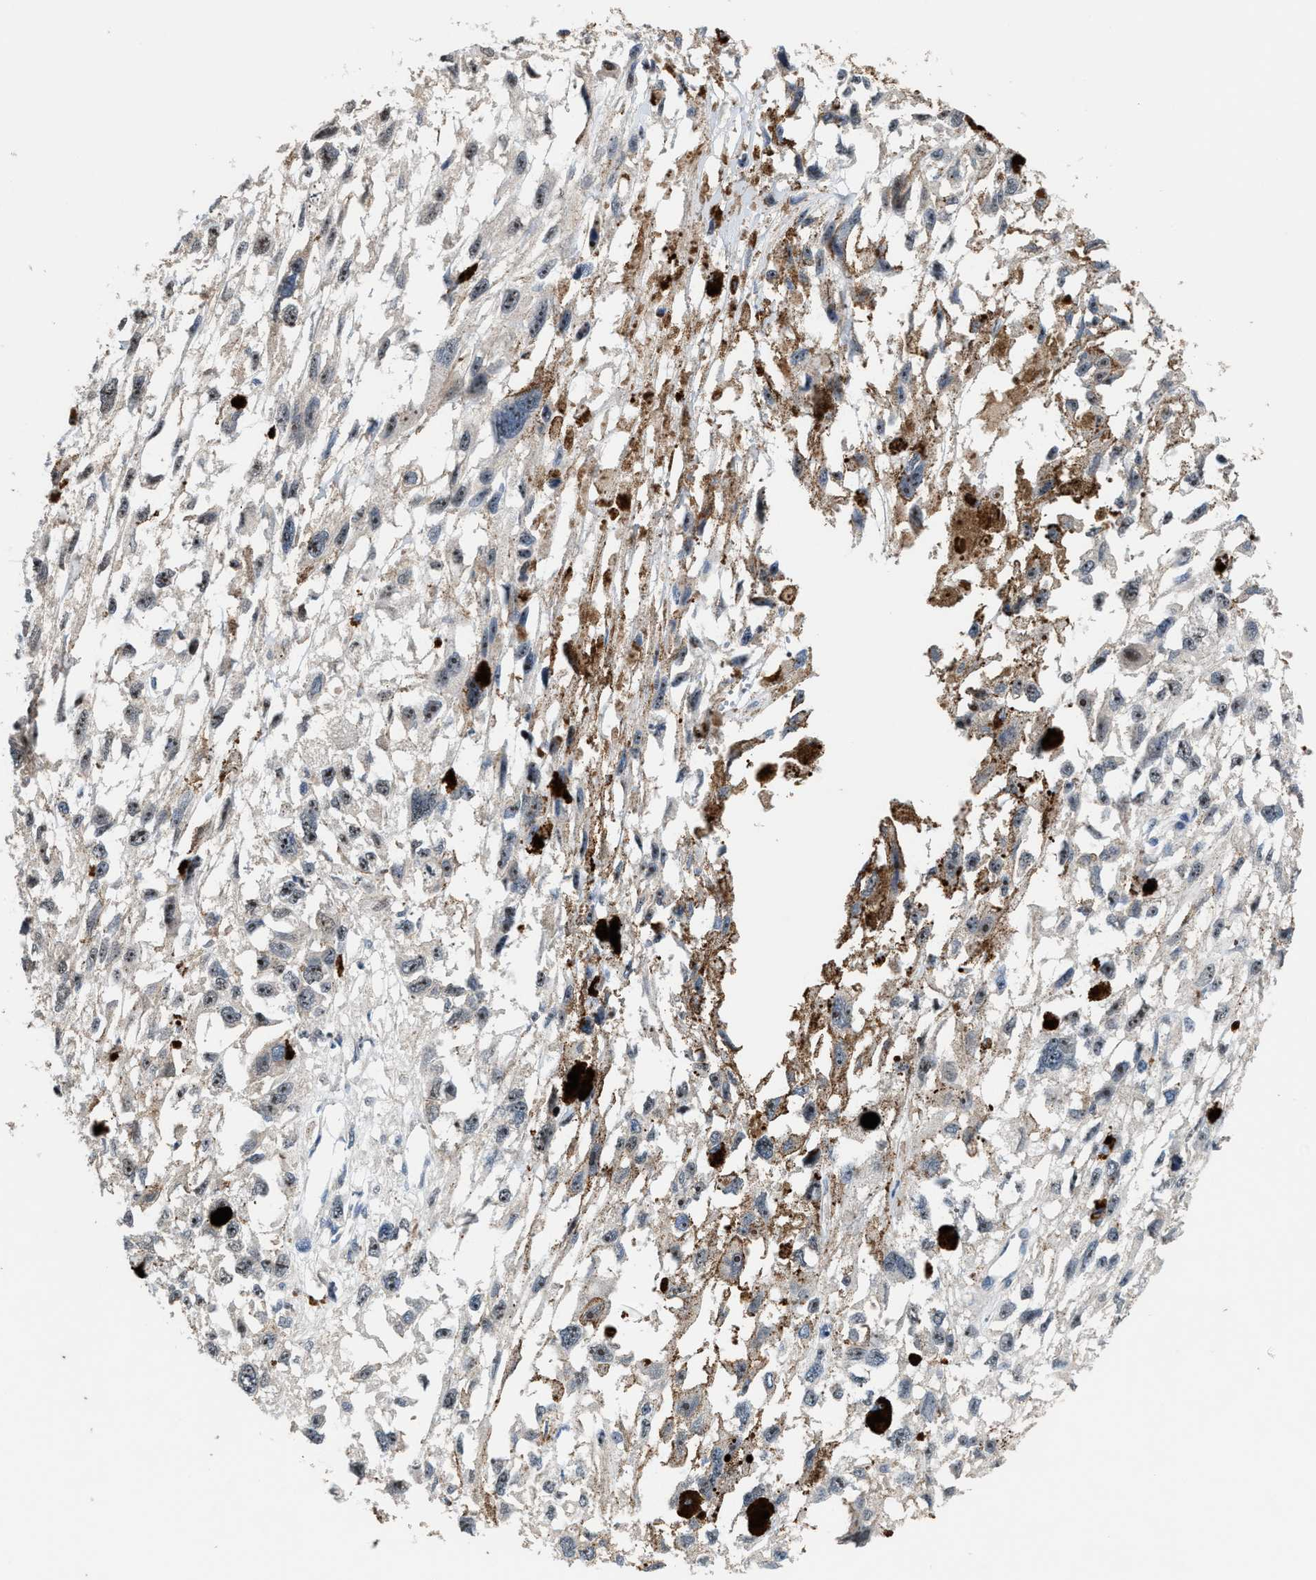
{"staining": {"intensity": "moderate", "quantity": ">75%", "location": "nuclear"}, "tissue": "melanoma", "cell_type": "Tumor cells", "image_type": "cancer", "snomed": [{"axis": "morphology", "description": "Malignant melanoma, Metastatic site"}, {"axis": "topography", "description": "Lymph node"}], "caption": "Brown immunohistochemical staining in human melanoma displays moderate nuclear staining in approximately >75% of tumor cells.", "gene": "ZNF783", "patient": {"sex": "male", "age": 59}}